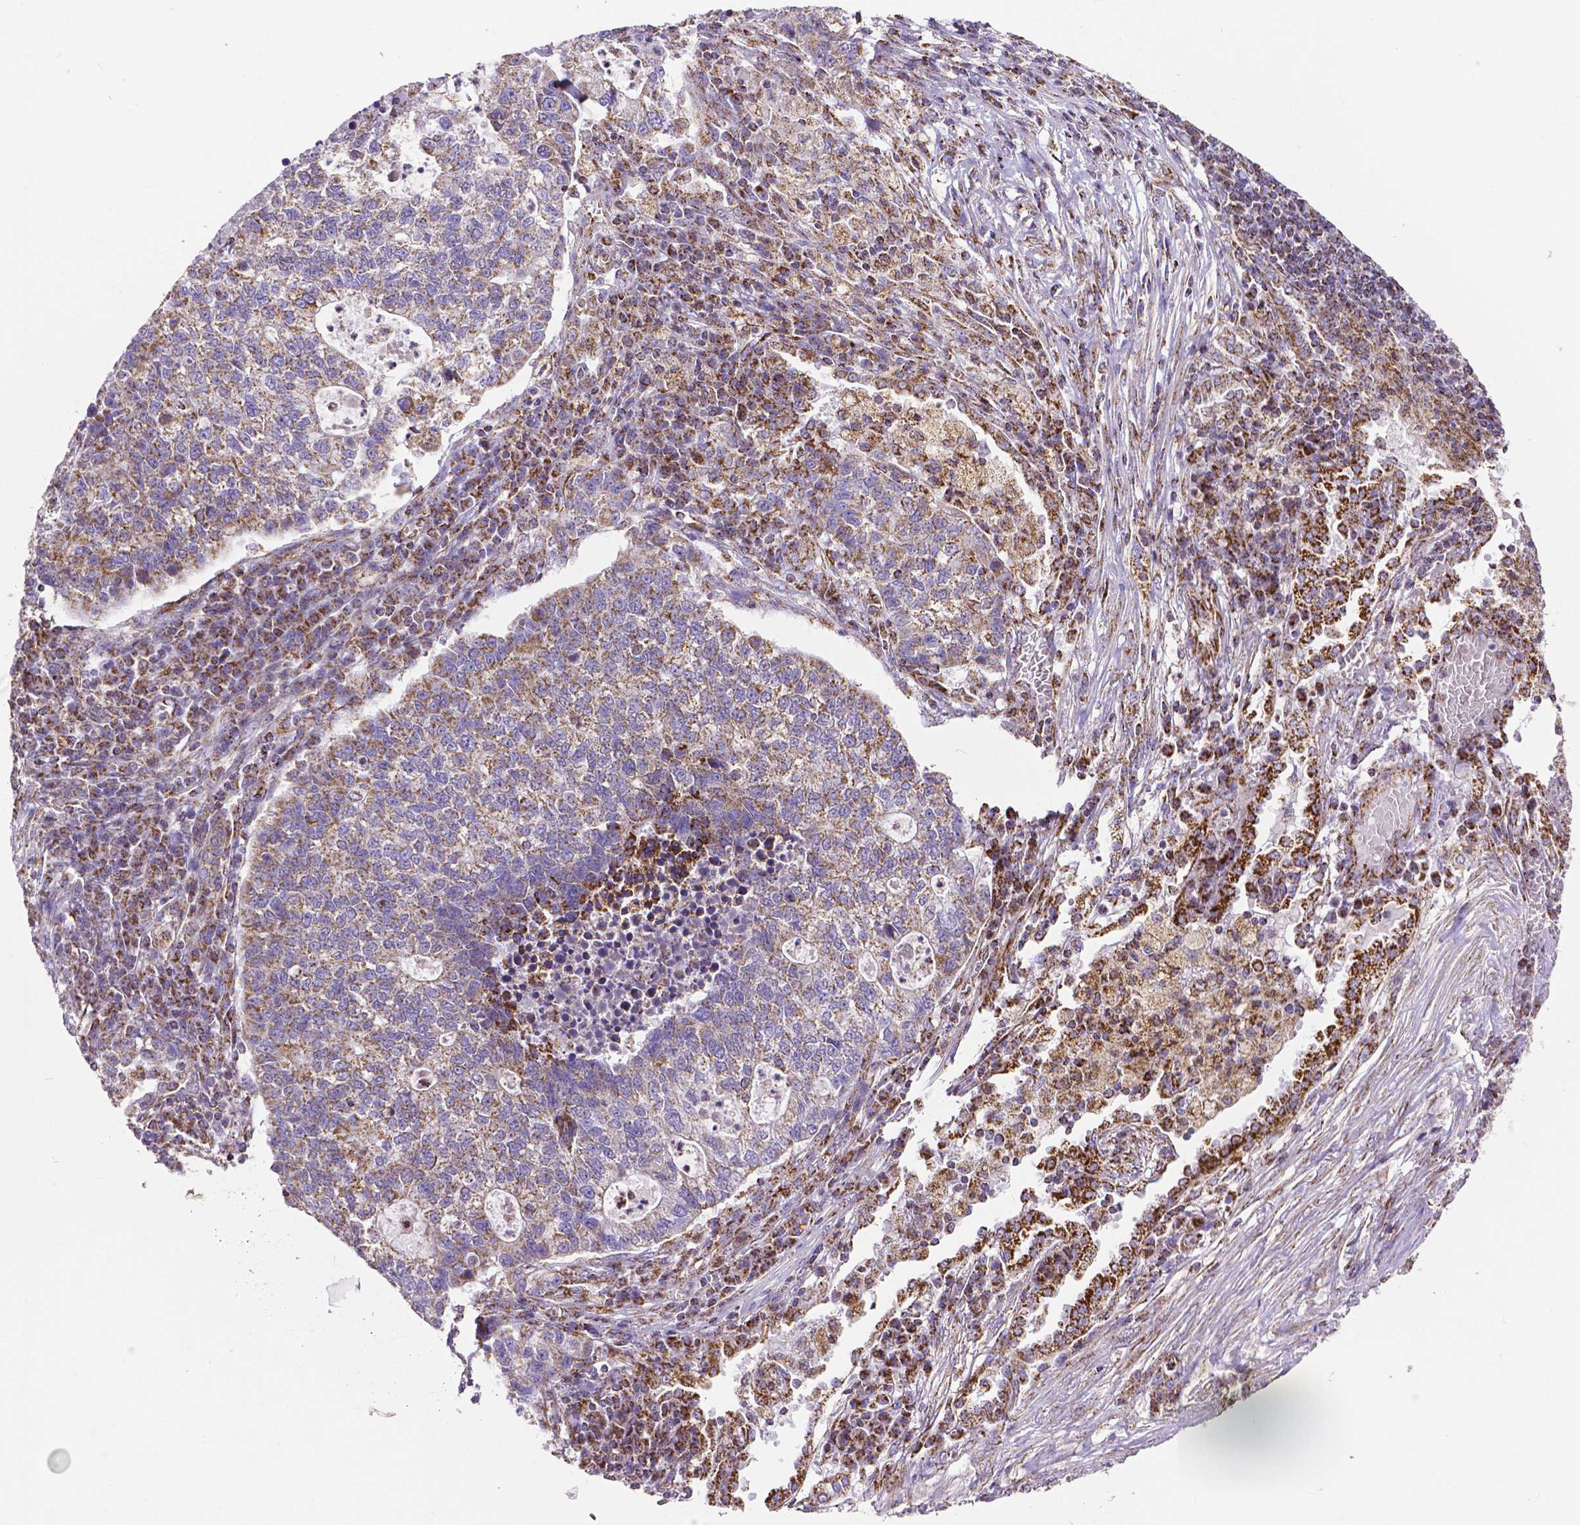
{"staining": {"intensity": "moderate", "quantity": ">75%", "location": "cytoplasmic/membranous"}, "tissue": "lung cancer", "cell_type": "Tumor cells", "image_type": "cancer", "snomed": [{"axis": "morphology", "description": "Adenocarcinoma, NOS"}, {"axis": "topography", "description": "Lung"}], "caption": "IHC staining of lung adenocarcinoma, which demonstrates medium levels of moderate cytoplasmic/membranous positivity in approximately >75% of tumor cells indicating moderate cytoplasmic/membranous protein positivity. The staining was performed using DAB (3,3'-diaminobenzidine) (brown) for protein detection and nuclei were counterstained in hematoxylin (blue).", "gene": "MACC1", "patient": {"sex": "male", "age": 57}}